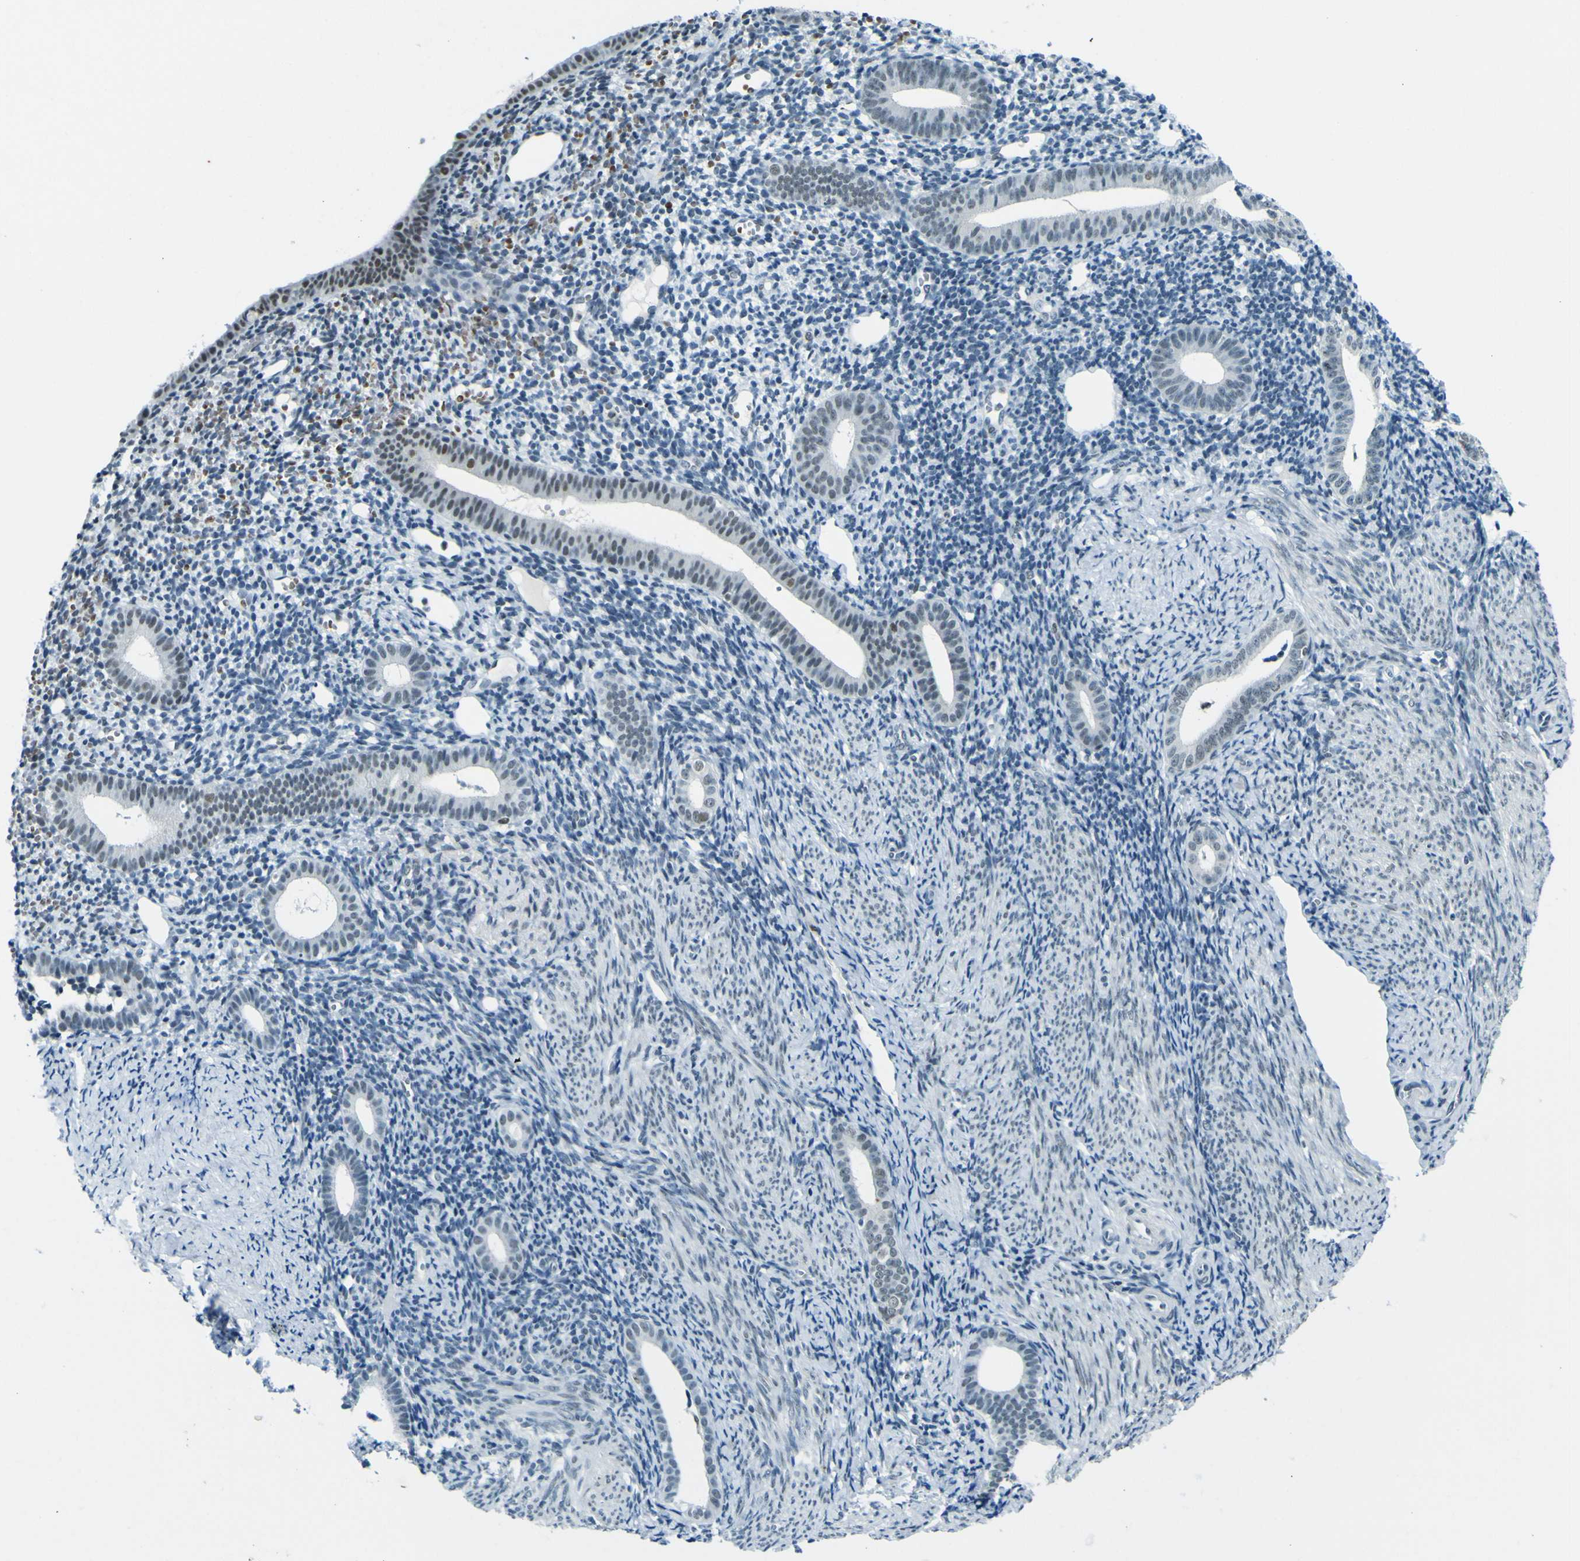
{"staining": {"intensity": "negative", "quantity": "none", "location": "none"}, "tissue": "endometrium", "cell_type": "Cells in endometrial stroma", "image_type": "normal", "snomed": [{"axis": "morphology", "description": "Normal tissue, NOS"}, {"axis": "topography", "description": "Endometrium"}], "caption": "A histopathology image of endometrium stained for a protein demonstrates no brown staining in cells in endometrial stroma. (DAB IHC, high magnification).", "gene": "CEBPG", "patient": {"sex": "female", "age": 50}}